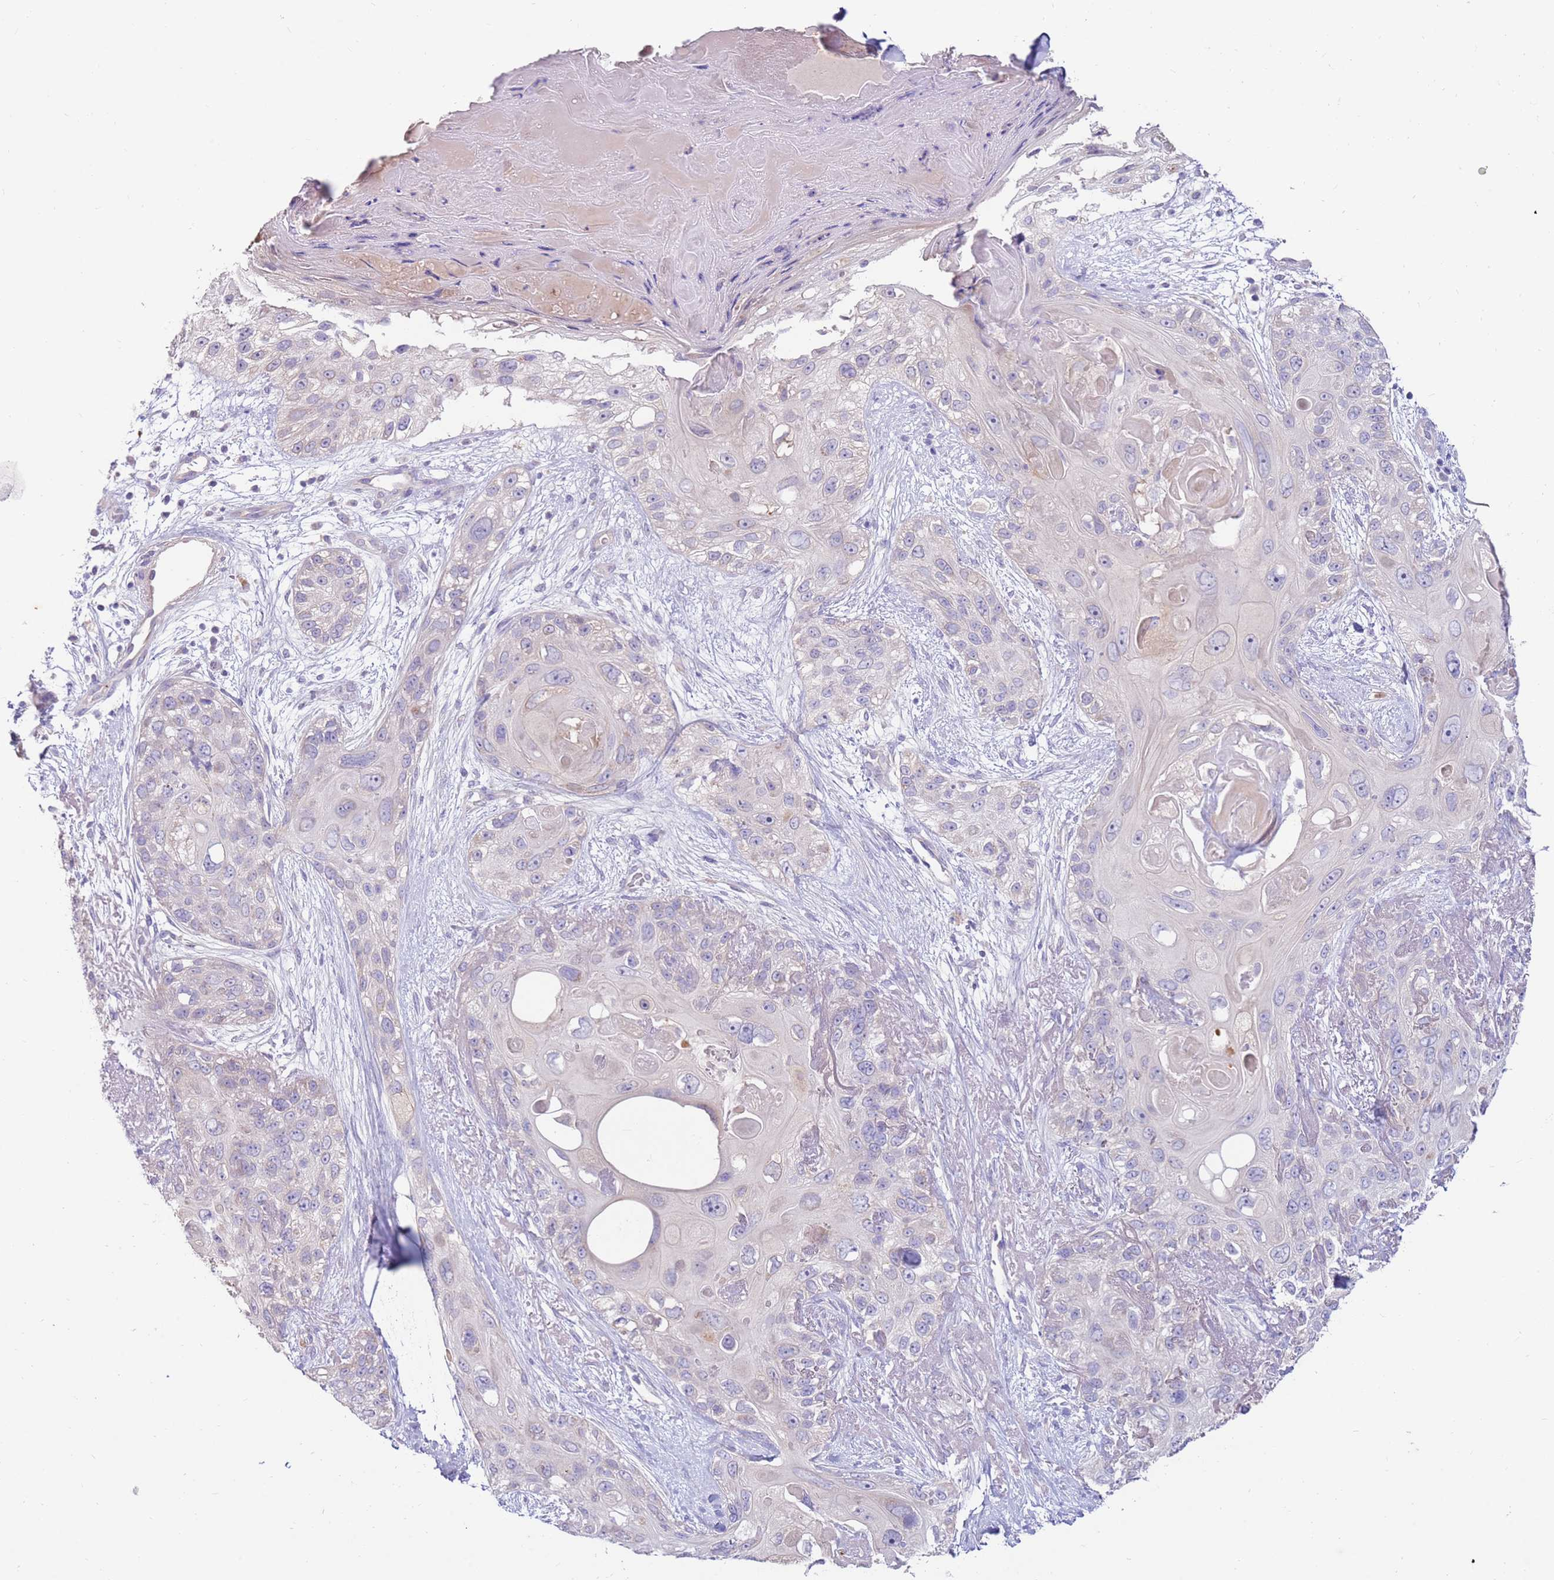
{"staining": {"intensity": "negative", "quantity": "none", "location": "none"}, "tissue": "skin cancer", "cell_type": "Tumor cells", "image_type": "cancer", "snomed": [{"axis": "morphology", "description": "Normal tissue, NOS"}, {"axis": "morphology", "description": "Squamous cell carcinoma, NOS"}, {"axis": "topography", "description": "Skin"}], "caption": "A high-resolution image shows immunohistochemistry staining of skin cancer, which displays no significant staining in tumor cells.", "gene": "SLC44A4", "patient": {"sex": "male", "age": 72}}